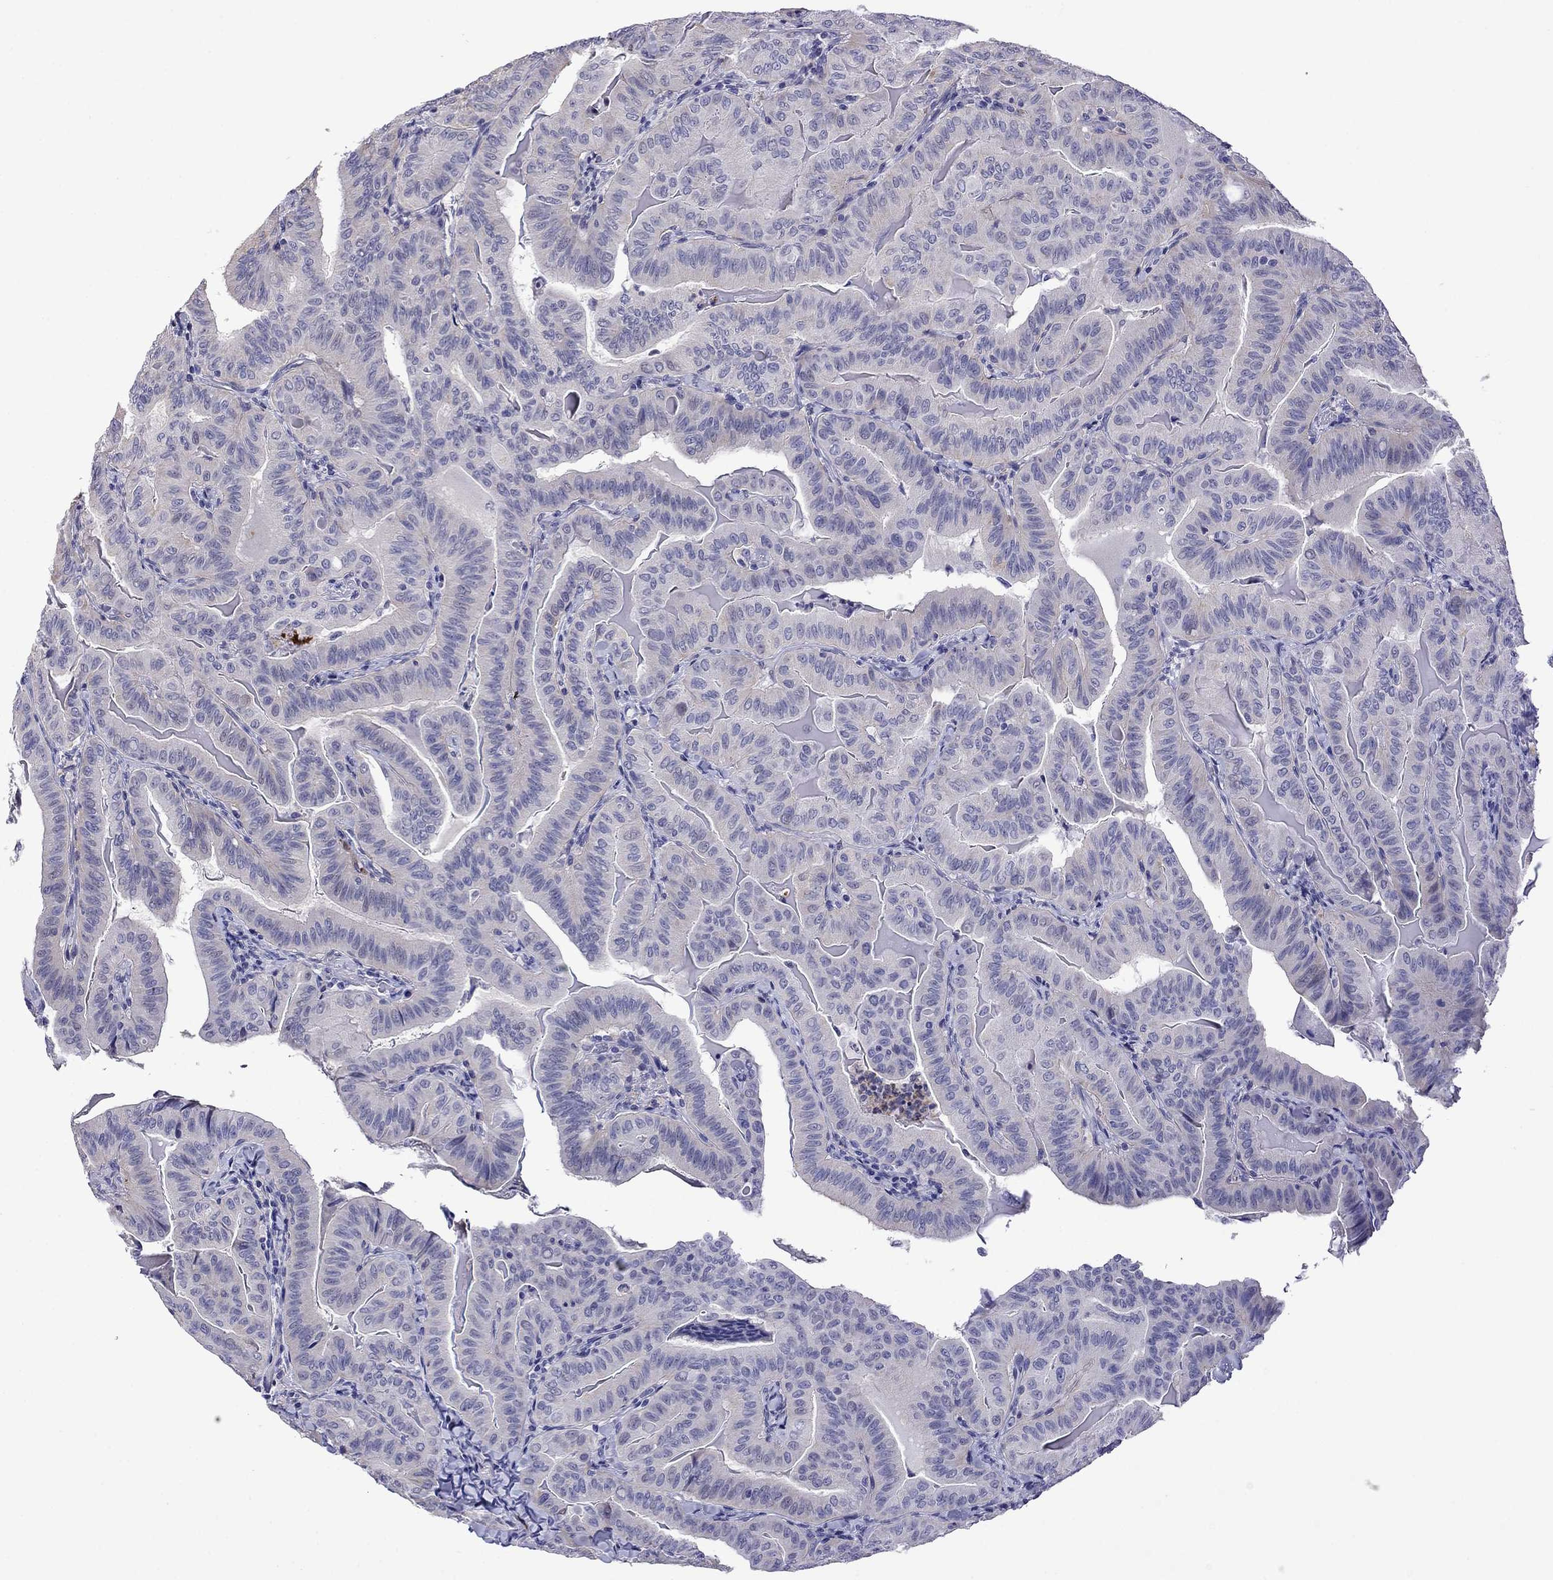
{"staining": {"intensity": "negative", "quantity": "none", "location": "none"}, "tissue": "thyroid cancer", "cell_type": "Tumor cells", "image_type": "cancer", "snomed": [{"axis": "morphology", "description": "Papillary adenocarcinoma, NOS"}, {"axis": "topography", "description": "Thyroid gland"}], "caption": "A high-resolution micrograph shows immunohistochemistry staining of thyroid cancer (papillary adenocarcinoma), which shows no significant staining in tumor cells.", "gene": "STAR", "patient": {"sex": "female", "age": 68}}